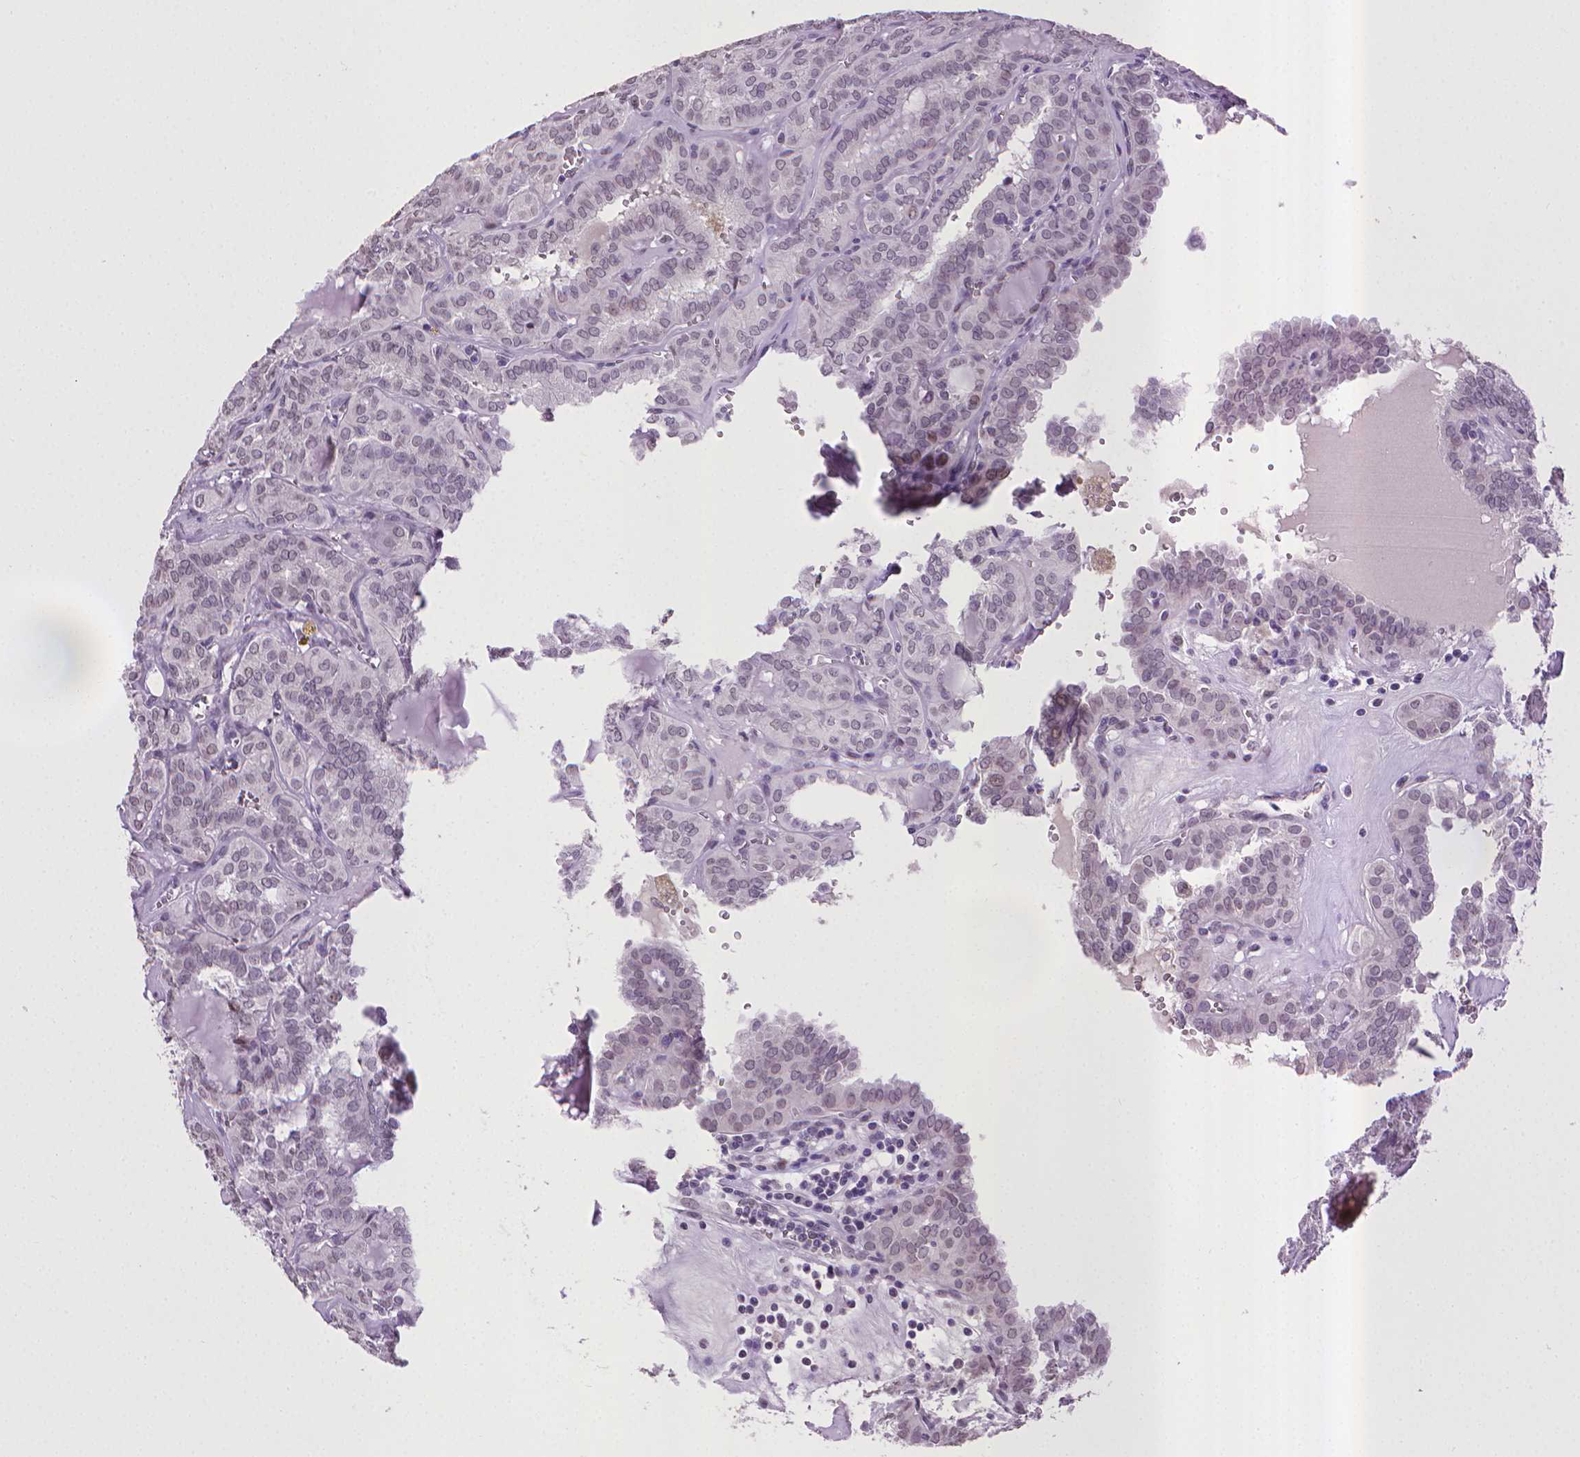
{"staining": {"intensity": "negative", "quantity": "none", "location": "none"}, "tissue": "thyroid cancer", "cell_type": "Tumor cells", "image_type": "cancer", "snomed": [{"axis": "morphology", "description": "Papillary adenocarcinoma, NOS"}, {"axis": "topography", "description": "Thyroid gland"}], "caption": "Tumor cells show no significant protein expression in thyroid papillary adenocarcinoma. Nuclei are stained in blue.", "gene": "KMO", "patient": {"sex": "female", "age": 41}}